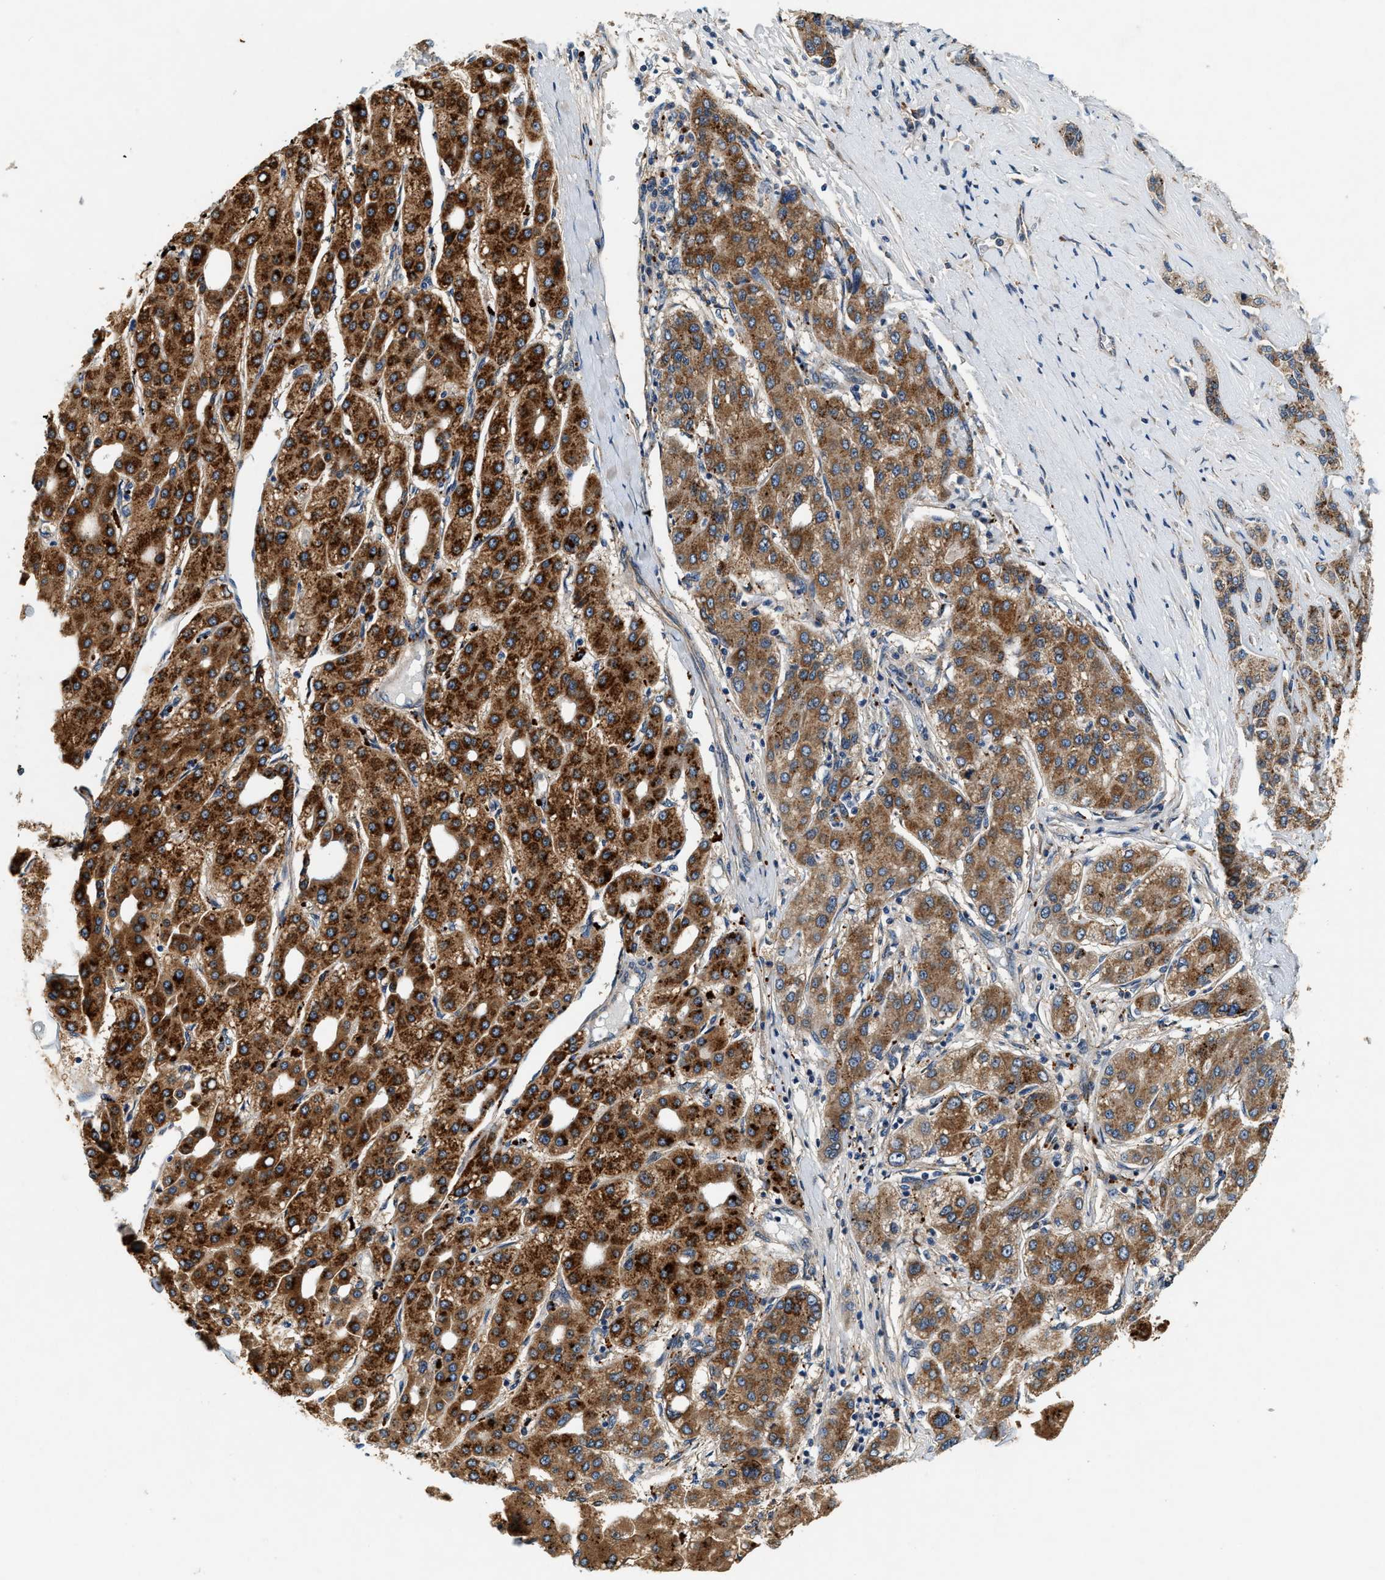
{"staining": {"intensity": "strong", "quantity": ">75%", "location": "cytoplasmic/membranous"}, "tissue": "liver cancer", "cell_type": "Tumor cells", "image_type": "cancer", "snomed": [{"axis": "morphology", "description": "Carcinoma, Hepatocellular, NOS"}, {"axis": "topography", "description": "Liver"}], "caption": "Protein staining shows strong cytoplasmic/membranous staining in about >75% of tumor cells in hepatocellular carcinoma (liver).", "gene": "DUSP10", "patient": {"sex": "male", "age": 65}}